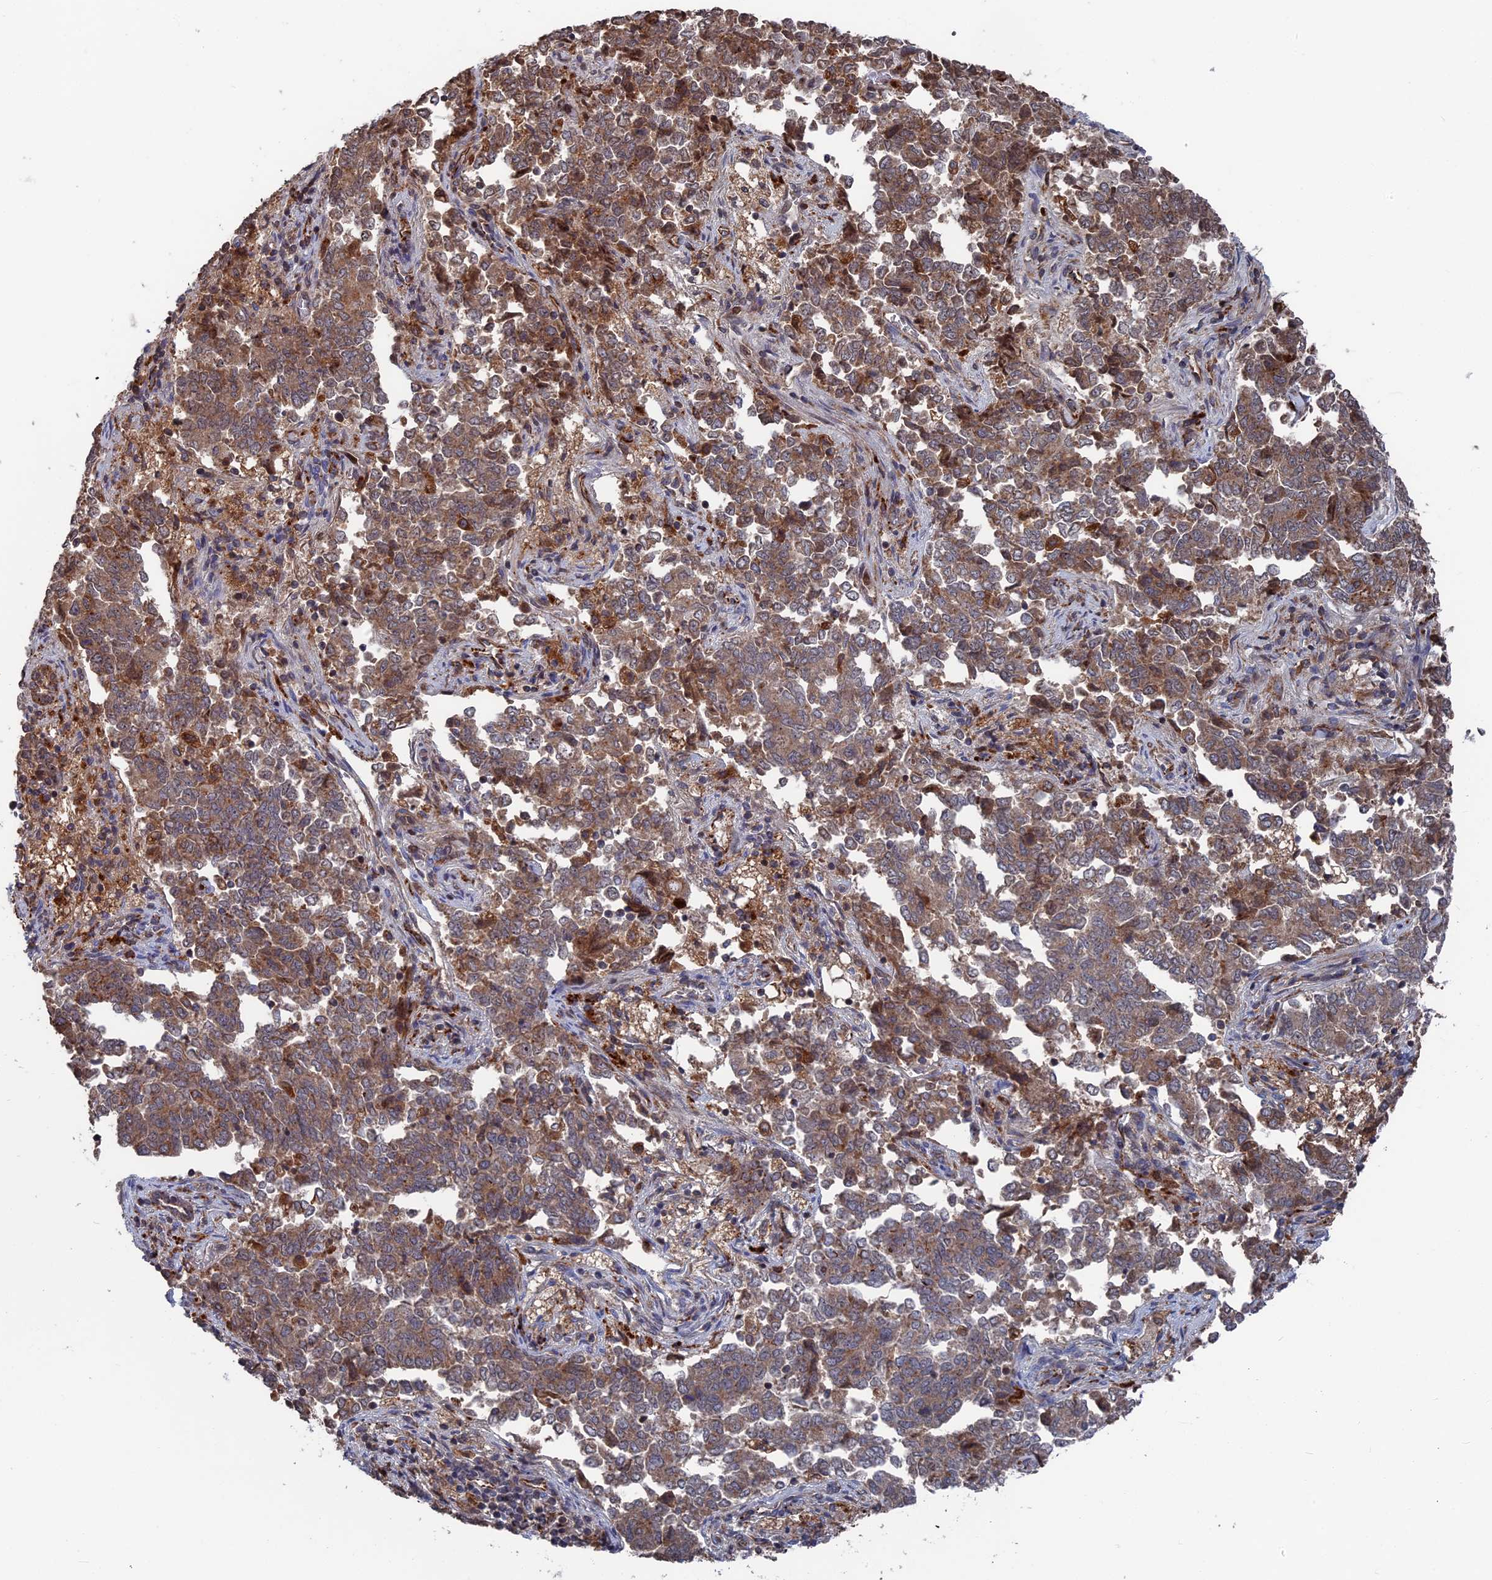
{"staining": {"intensity": "moderate", "quantity": ">75%", "location": "cytoplasmic/membranous"}, "tissue": "endometrial cancer", "cell_type": "Tumor cells", "image_type": "cancer", "snomed": [{"axis": "morphology", "description": "Adenocarcinoma, NOS"}, {"axis": "topography", "description": "Endometrium"}], "caption": "Protein analysis of adenocarcinoma (endometrial) tissue reveals moderate cytoplasmic/membranous positivity in about >75% of tumor cells.", "gene": "PLA2G15", "patient": {"sex": "female", "age": 80}}